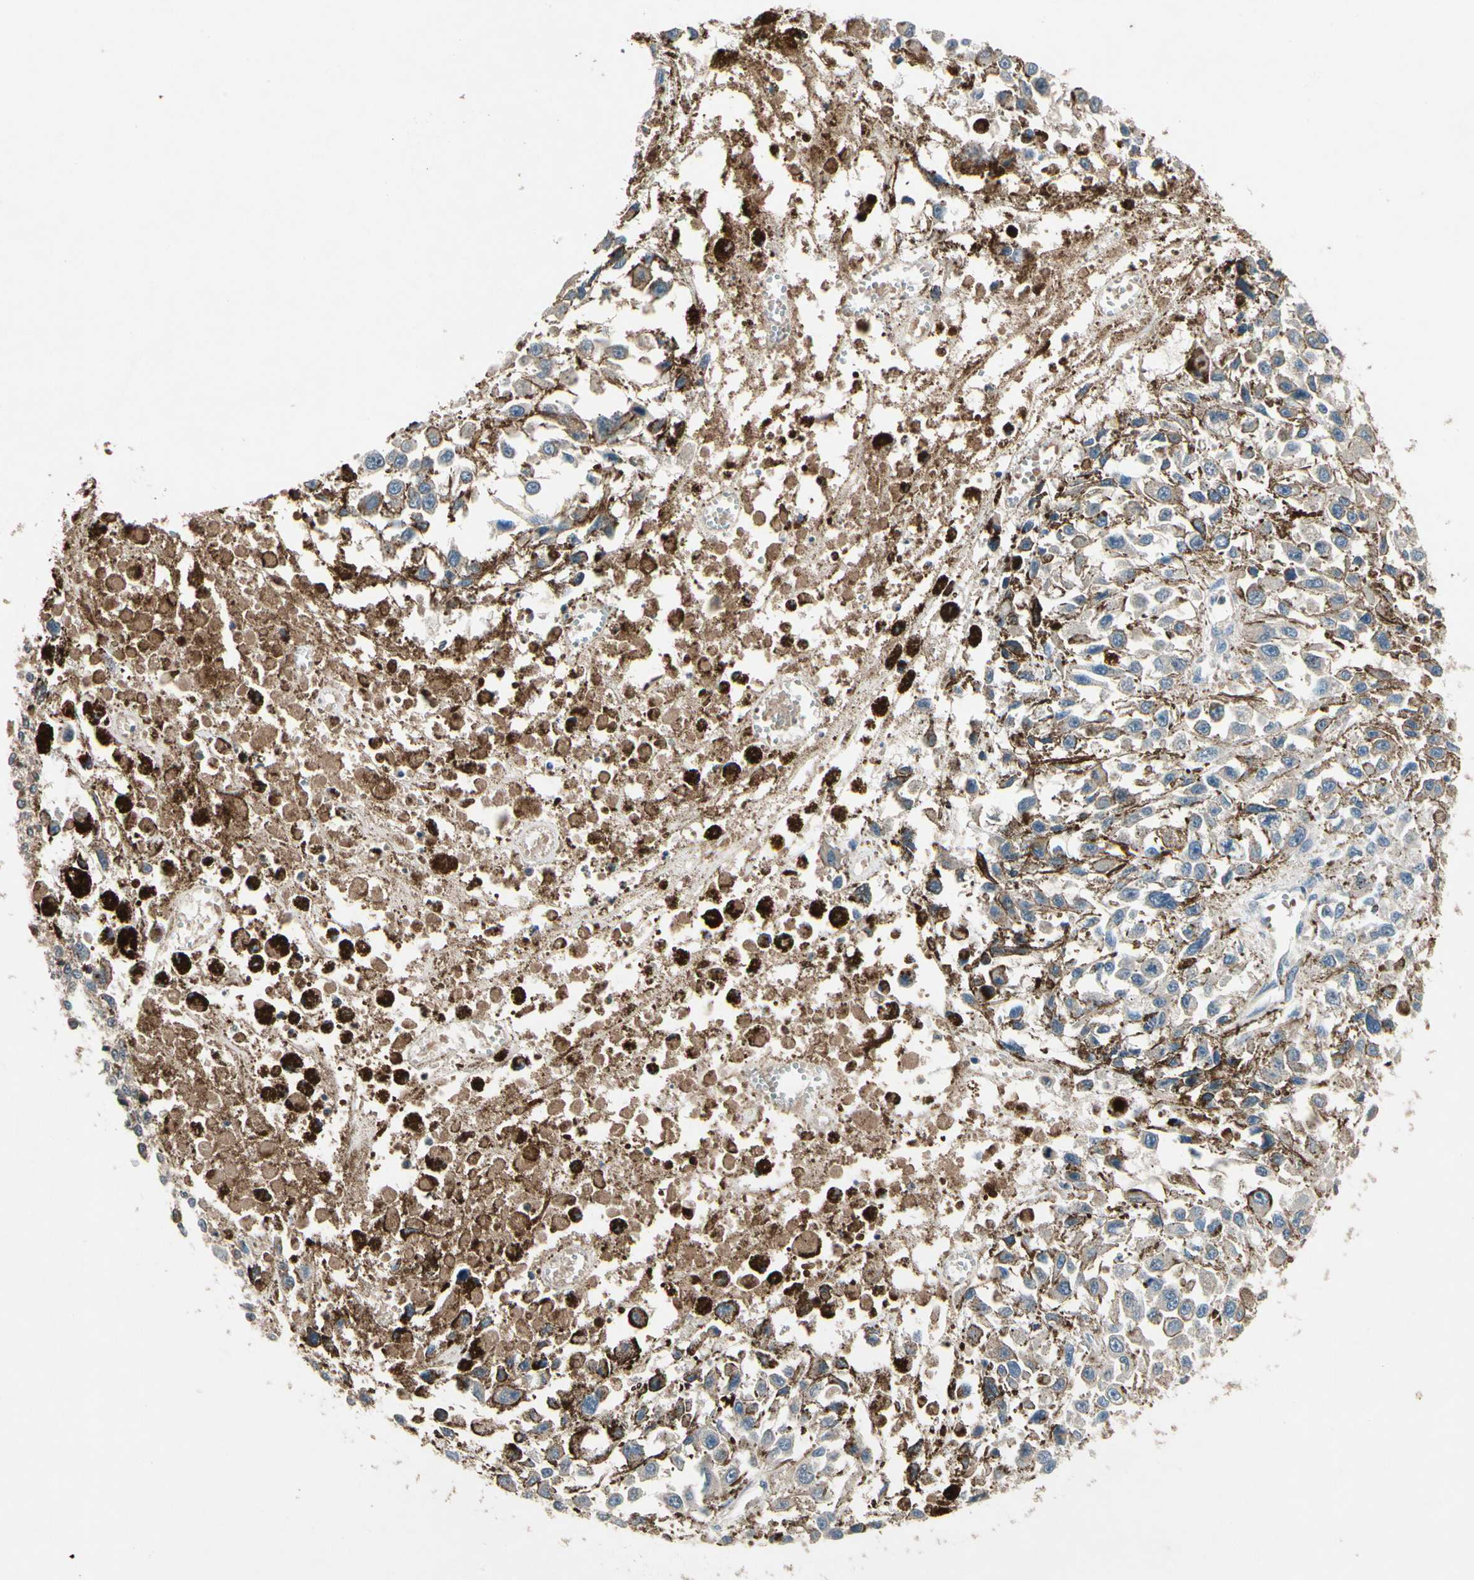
{"staining": {"intensity": "moderate", "quantity": "25%-75%", "location": "cytoplasmic/membranous"}, "tissue": "melanoma", "cell_type": "Tumor cells", "image_type": "cancer", "snomed": [{"axis": "morphology", "description": "Malignant melanoma, Metastatic site"}, {"axis": "topography", "description": "Lymph node"}], "caption": "A brown stain shows moderate cytoplasmic/membranous staining of a protein in human malignant melanoma (metastatic site) tumor cells.", "gene": "IL1RL1", "patient": {"sex": "male", "age": 59}}